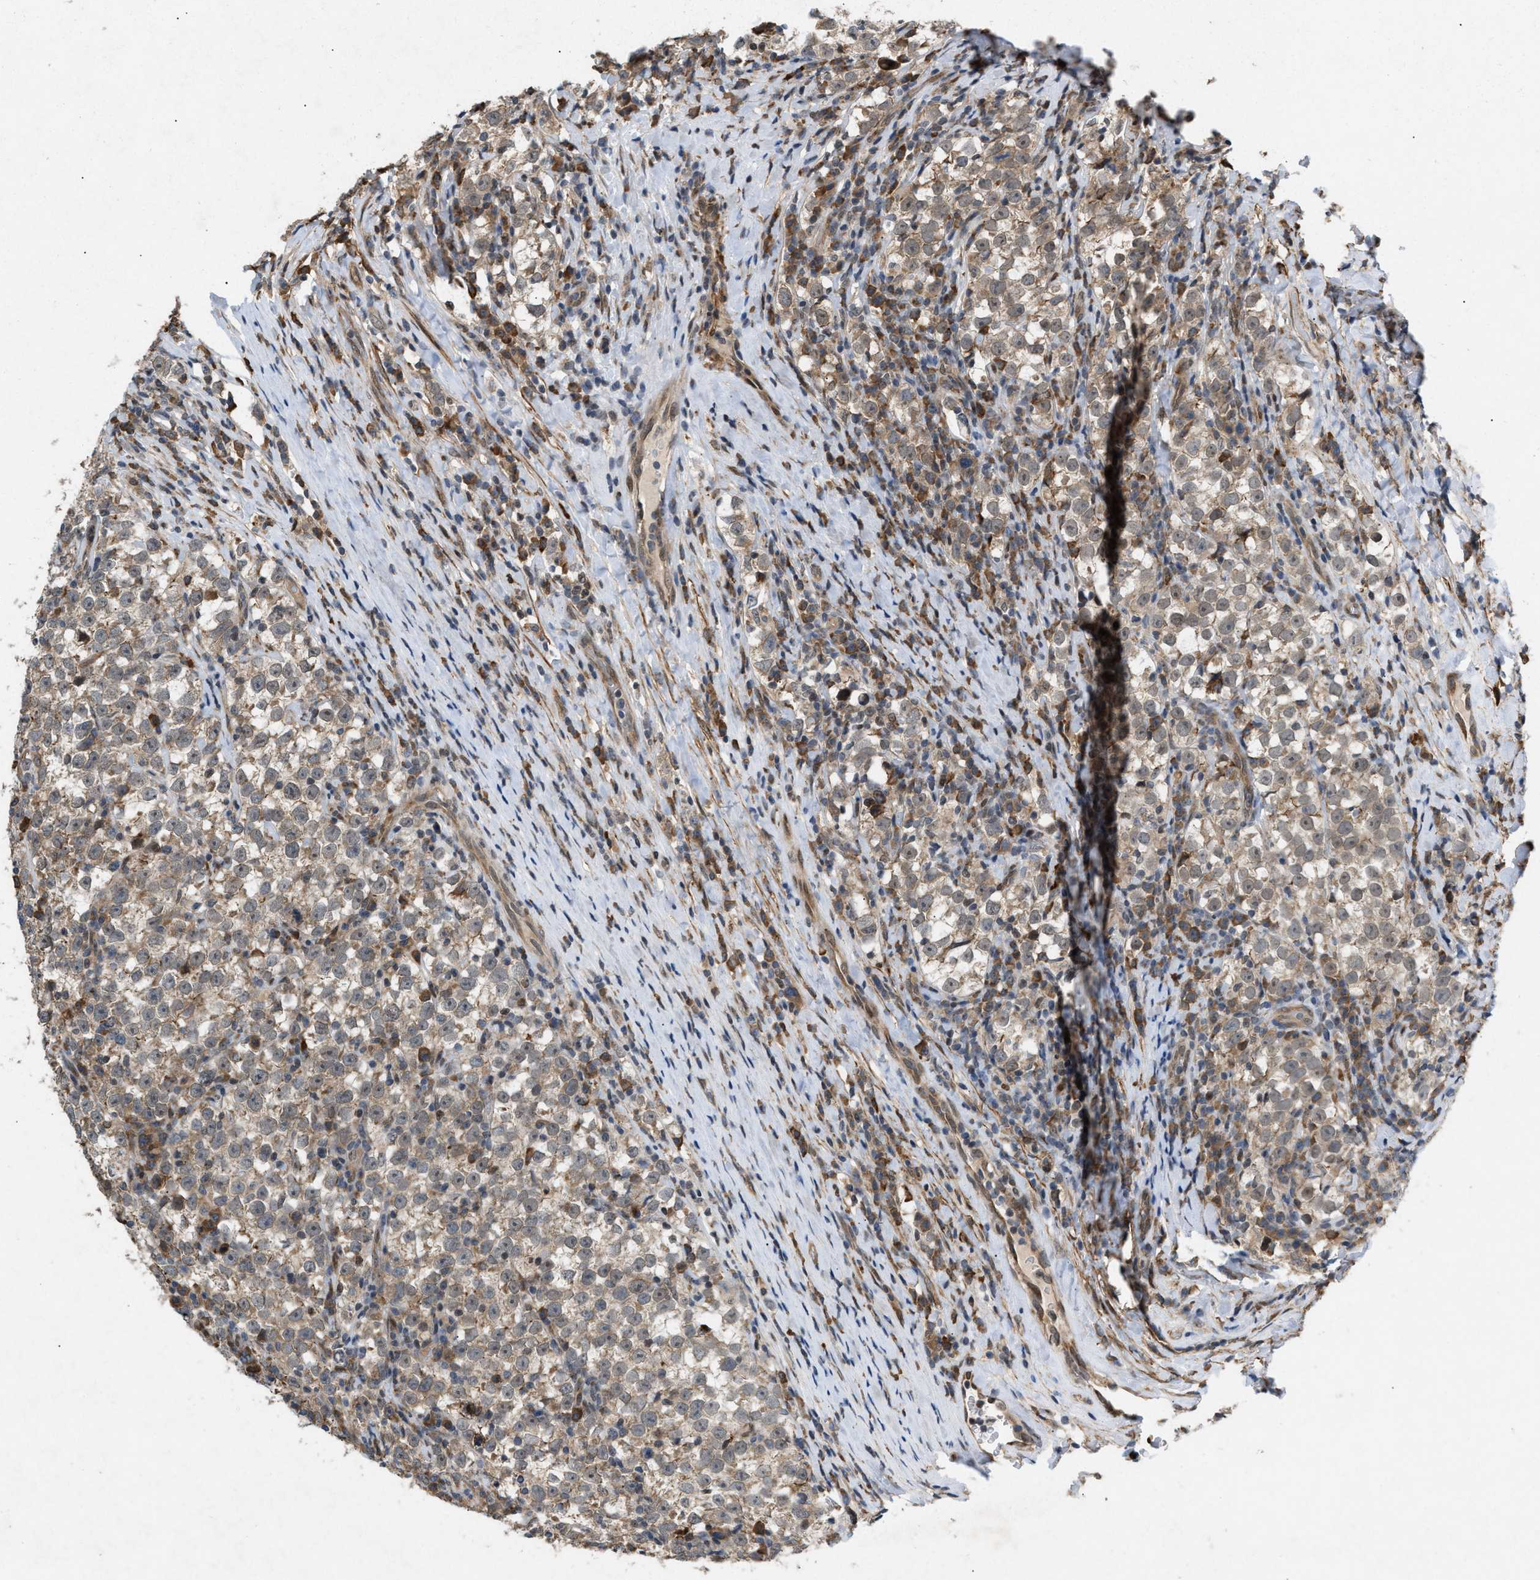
{"staining": {"intensity": "weak", "quantity": ">75%", "location": "cytoplasmic/membranous"}, "tissue": "testis cancer", "cell_type": "Tumor cells", "image_type": "cancer", "snomed": [{"axis": "morphology", "description": "Normal tissue, NOS"}, {"axis": "morphology", "description": "Seminoma, NOS"}, {"axis": "topography", "description": "Testis"}], "caption": "Immunohistochemistry photomicrograph of human testis cancer stained for a protein (brown), which shows low levels of weak cytoplasmic/membranous expression in approximately >75% of tumor cells.", "gene": "MFSD6", "patient": {"sex": "male", "age": 43}}